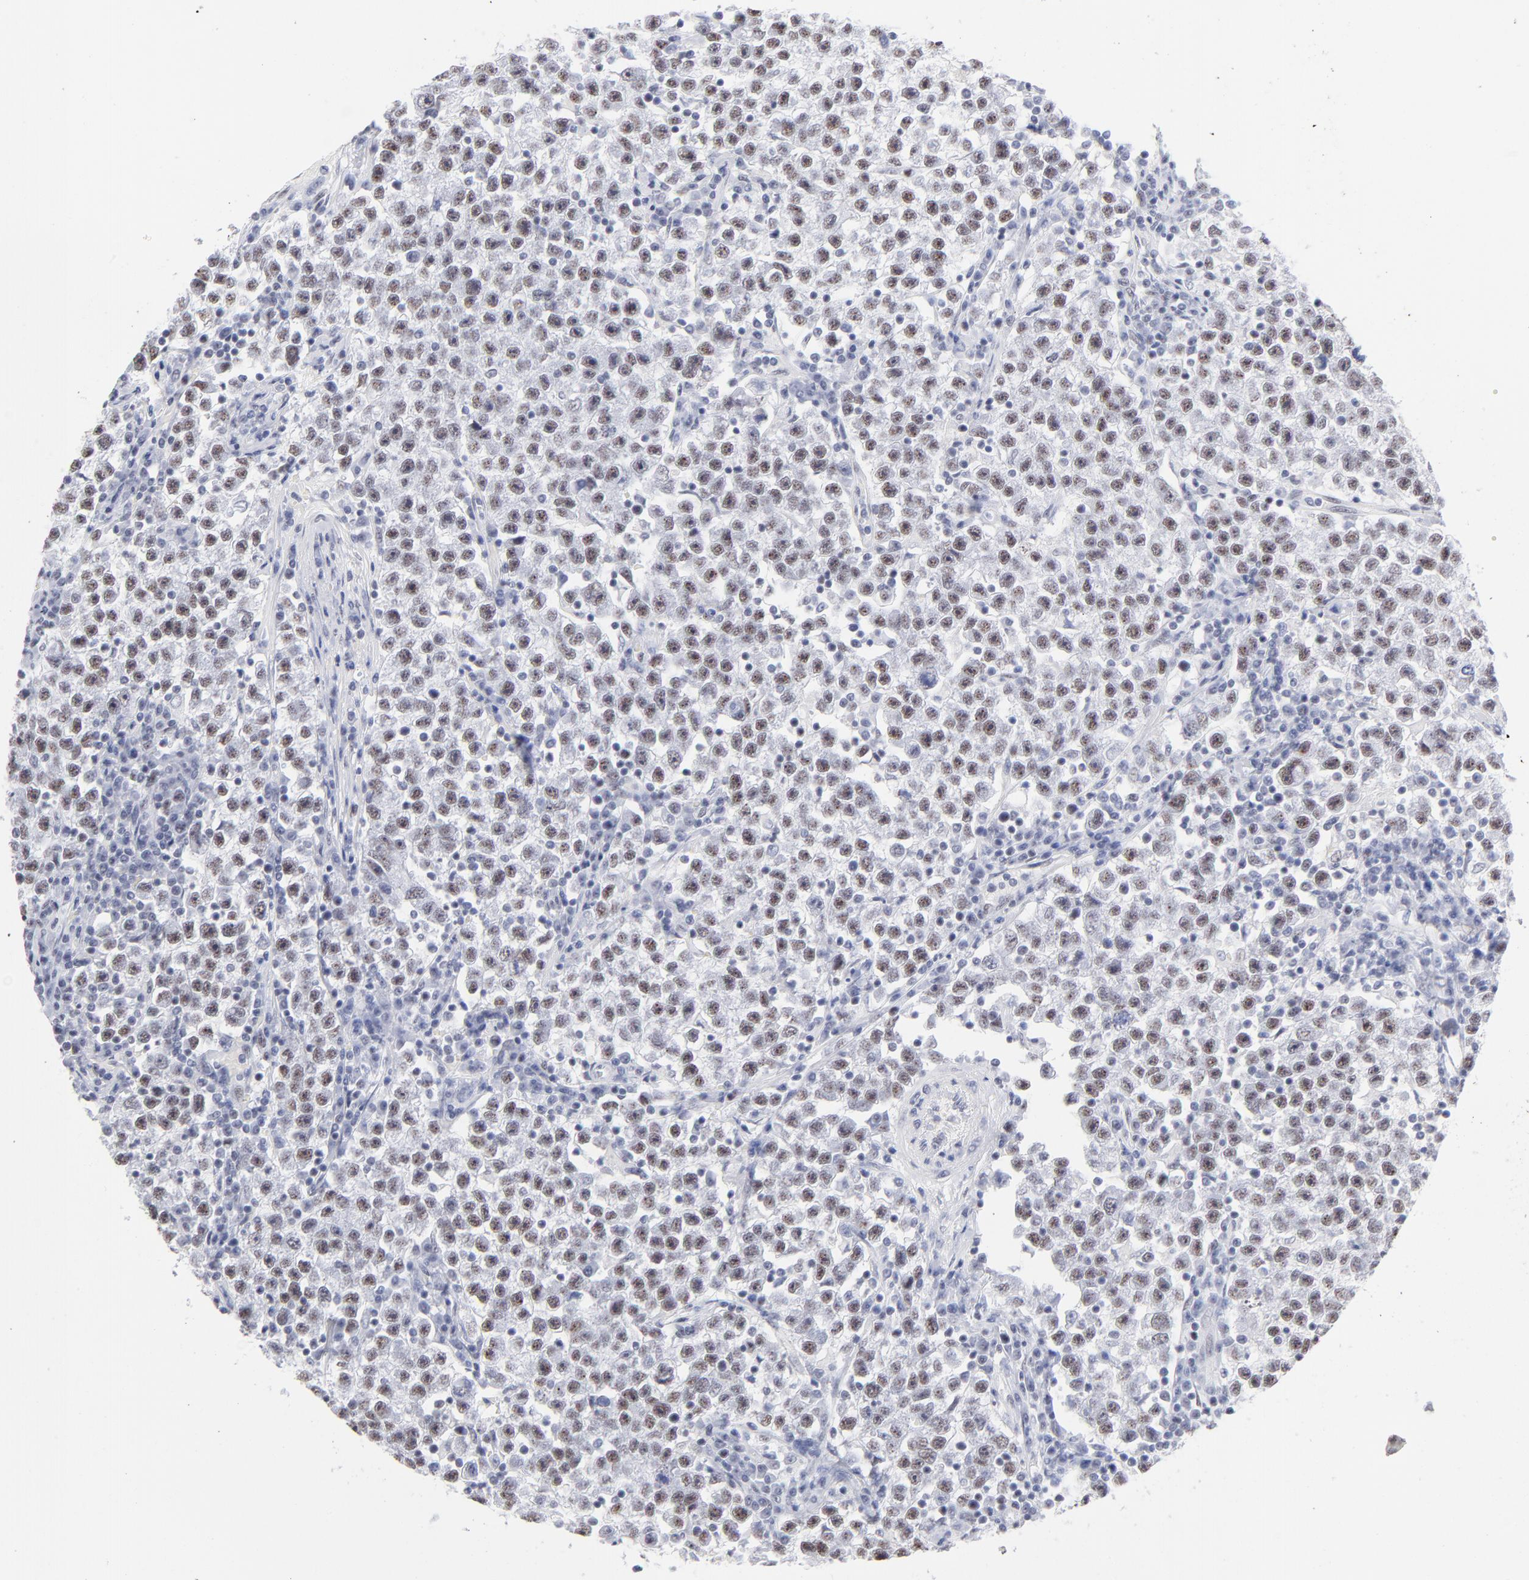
{"staining": {"intensity": "moderate", "quantity": ">75%", "location": "nuclear"}, "tissue": "testis cancer", "cell_type": "Tumor cells", "image_type": "cancer", "snomed": [{"axis": "morphology", "description": "Seminoma, NOS"}, {"axis": "topography", "description": "Testis"}], "caption": "Immunohistochemical staining of human testis cancer shows moderate nuclear protein staining in approximately >75% of tumor cells.", "gene": "SNRPB", "patient": {"sex": "male", "age": 22}}